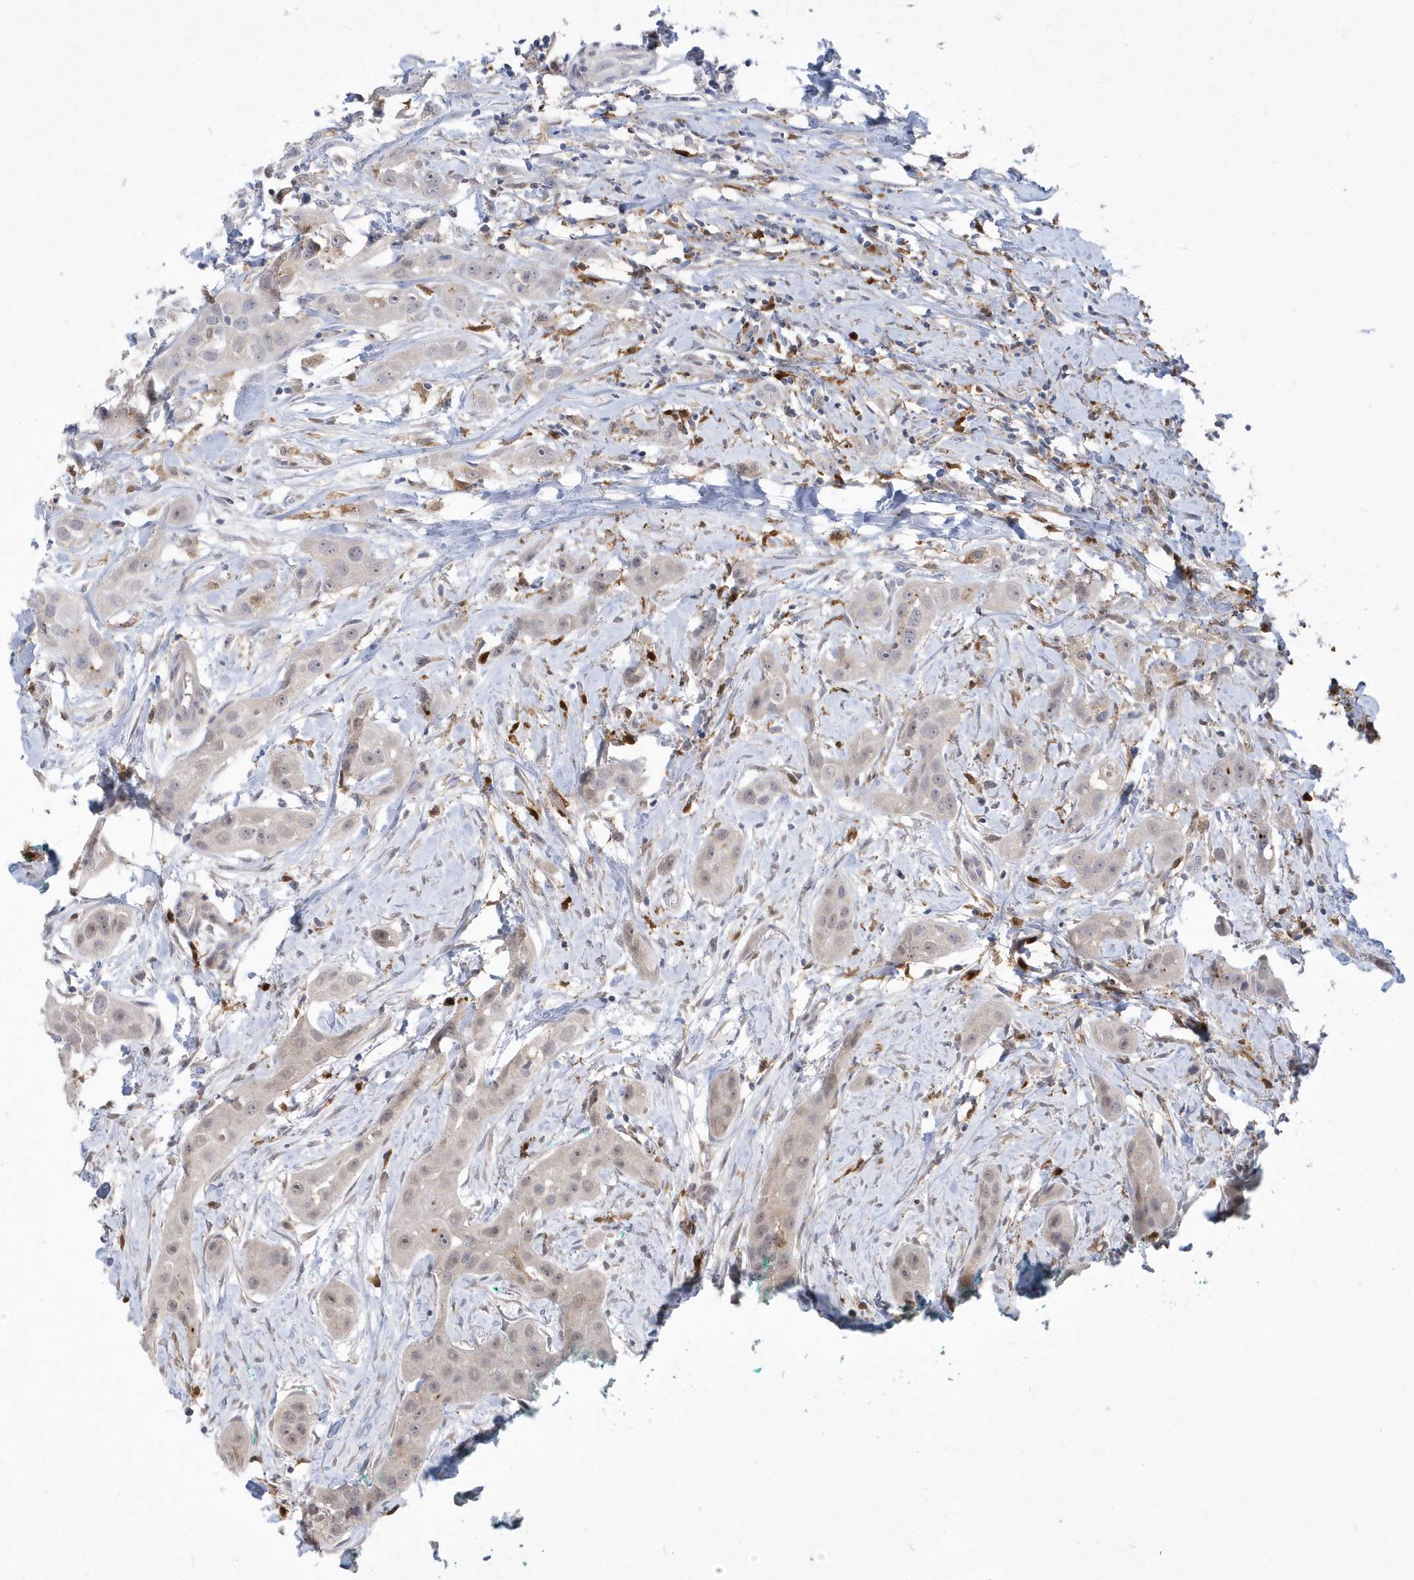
{"staining": {"intensity": "weak", "quantity": ">75%", "location": "nuclear"}, "tissue": "head and neck cancer", "cell_type": "Tumor cells", "image_type": "cancer", "snomed": [{"axis": "morphology", "description": "Normal tissue, NOS"}, {"axis": "morphology", "description": "Squamous cell carcinoma, NOS"}, {"axis": "topography", "description": "Skeletal muscle"}, {"axis": "topography", "description": "Head-Neck"}], "caption": "Protein expression analysis of human head and neck cancer (squamous cell carcinoma) reveals weak nuclear staining in about >75% of tumor cells. (DAB (3,3'-diaminobenzidine) IHC with brightfield microscopy, high magnification).", "gene": "TSPEAR", "patient": {"sex": "male", "age": 51}}